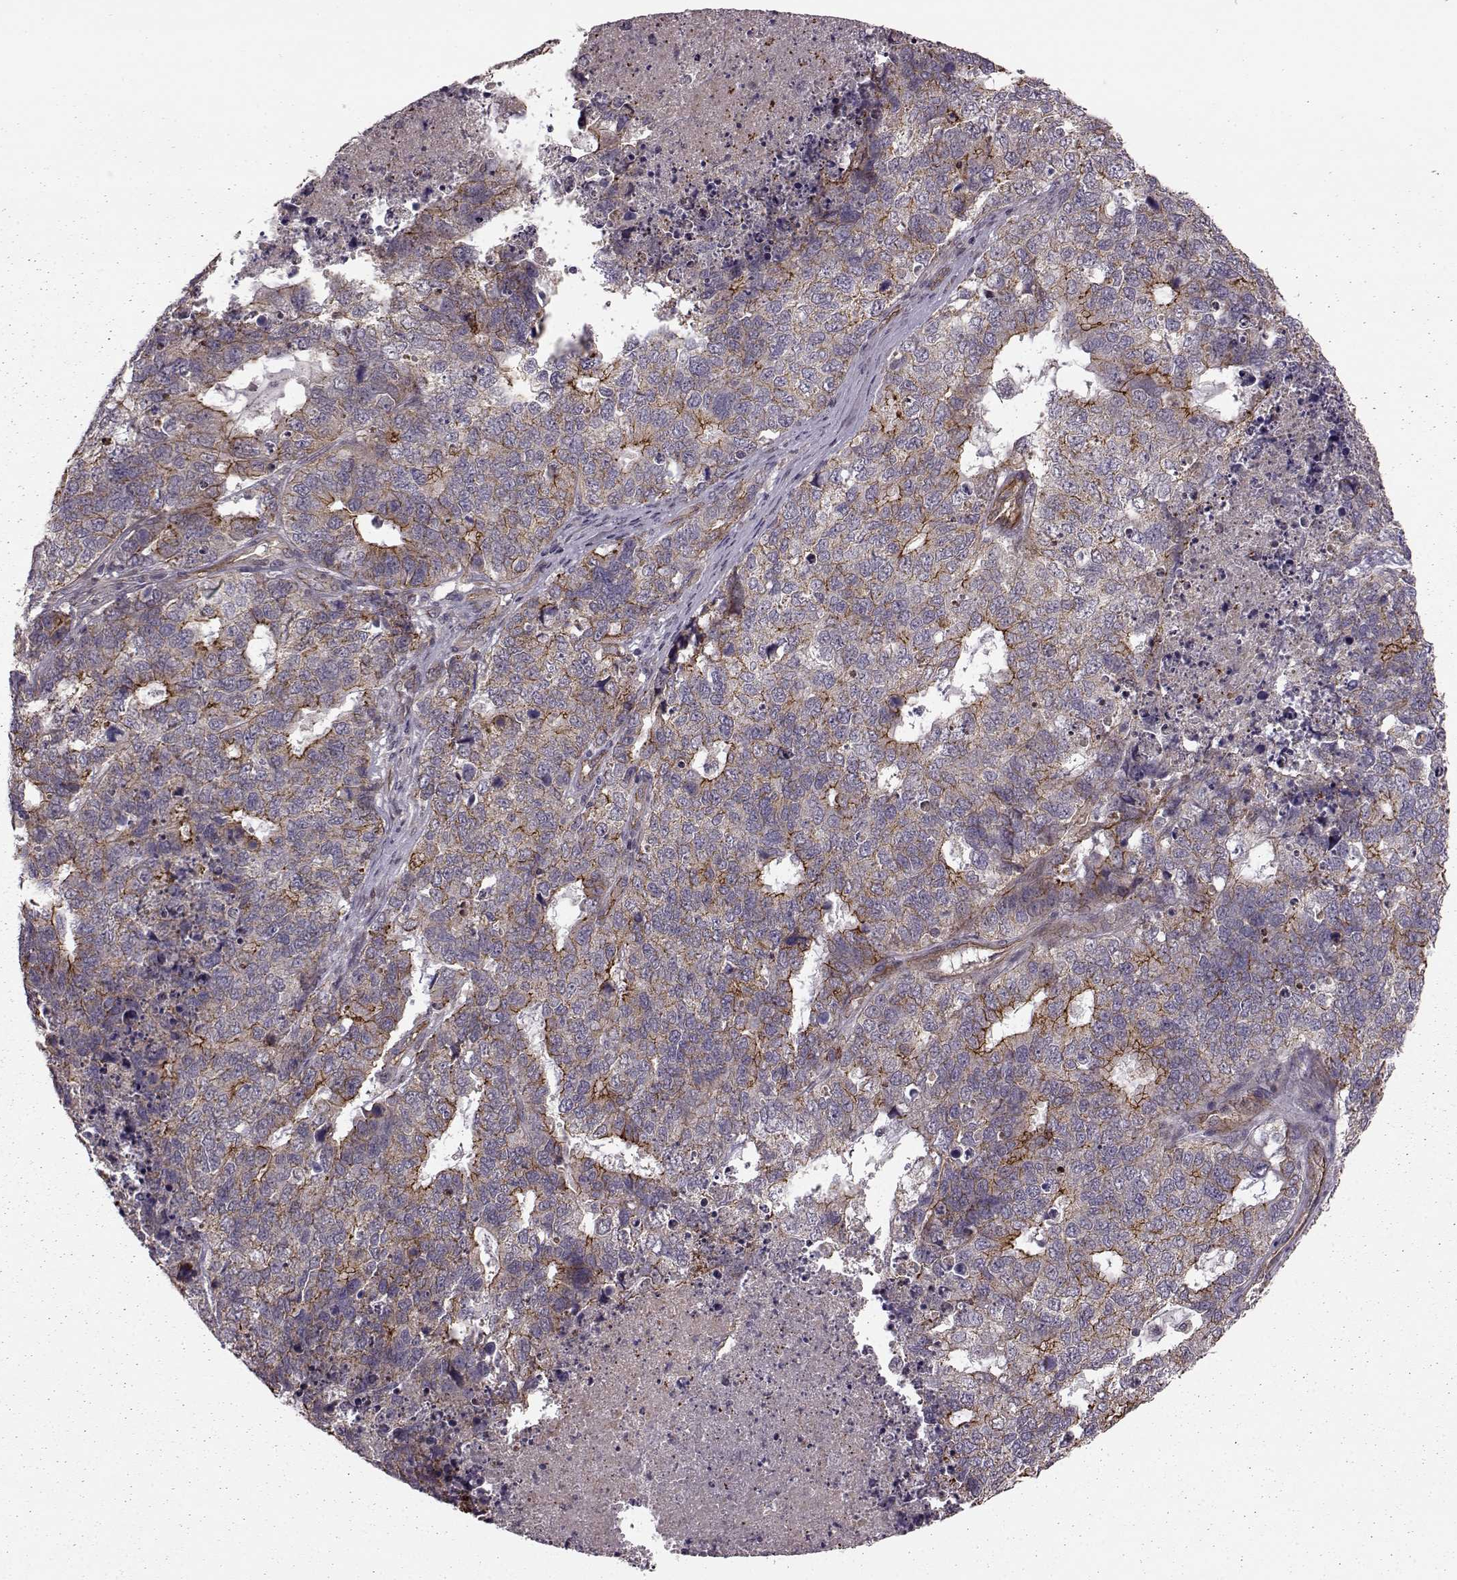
{"staining": {"intensity": "moderate", "quantity": "25%-75%", "location": "cytoplasmic/membranous"}, "tissue": "cervical cancer", "cell_type": "Tumor cells", "image_type": "cancer", "snomed": [{"axis": "morphology", "description": "Squamous cell carcinoma, NOS"}, {"axis": "topography", "description": "Cervix"}], "caption": "Brown immunohistochemical staining in human squamous cell carcinoma (cervical) reveals moderate cytoplasmic/membranous expression in approximately 25%-75% of tumor cells. The staining is performed using DAB (3,3'-diaminobenzidine) brown chromogen to label protein expression. The nuclei are counter-stained blue using hematoxylin.", "gene": "SYNPO", "patient": {"sex": "female", "age": 63}}